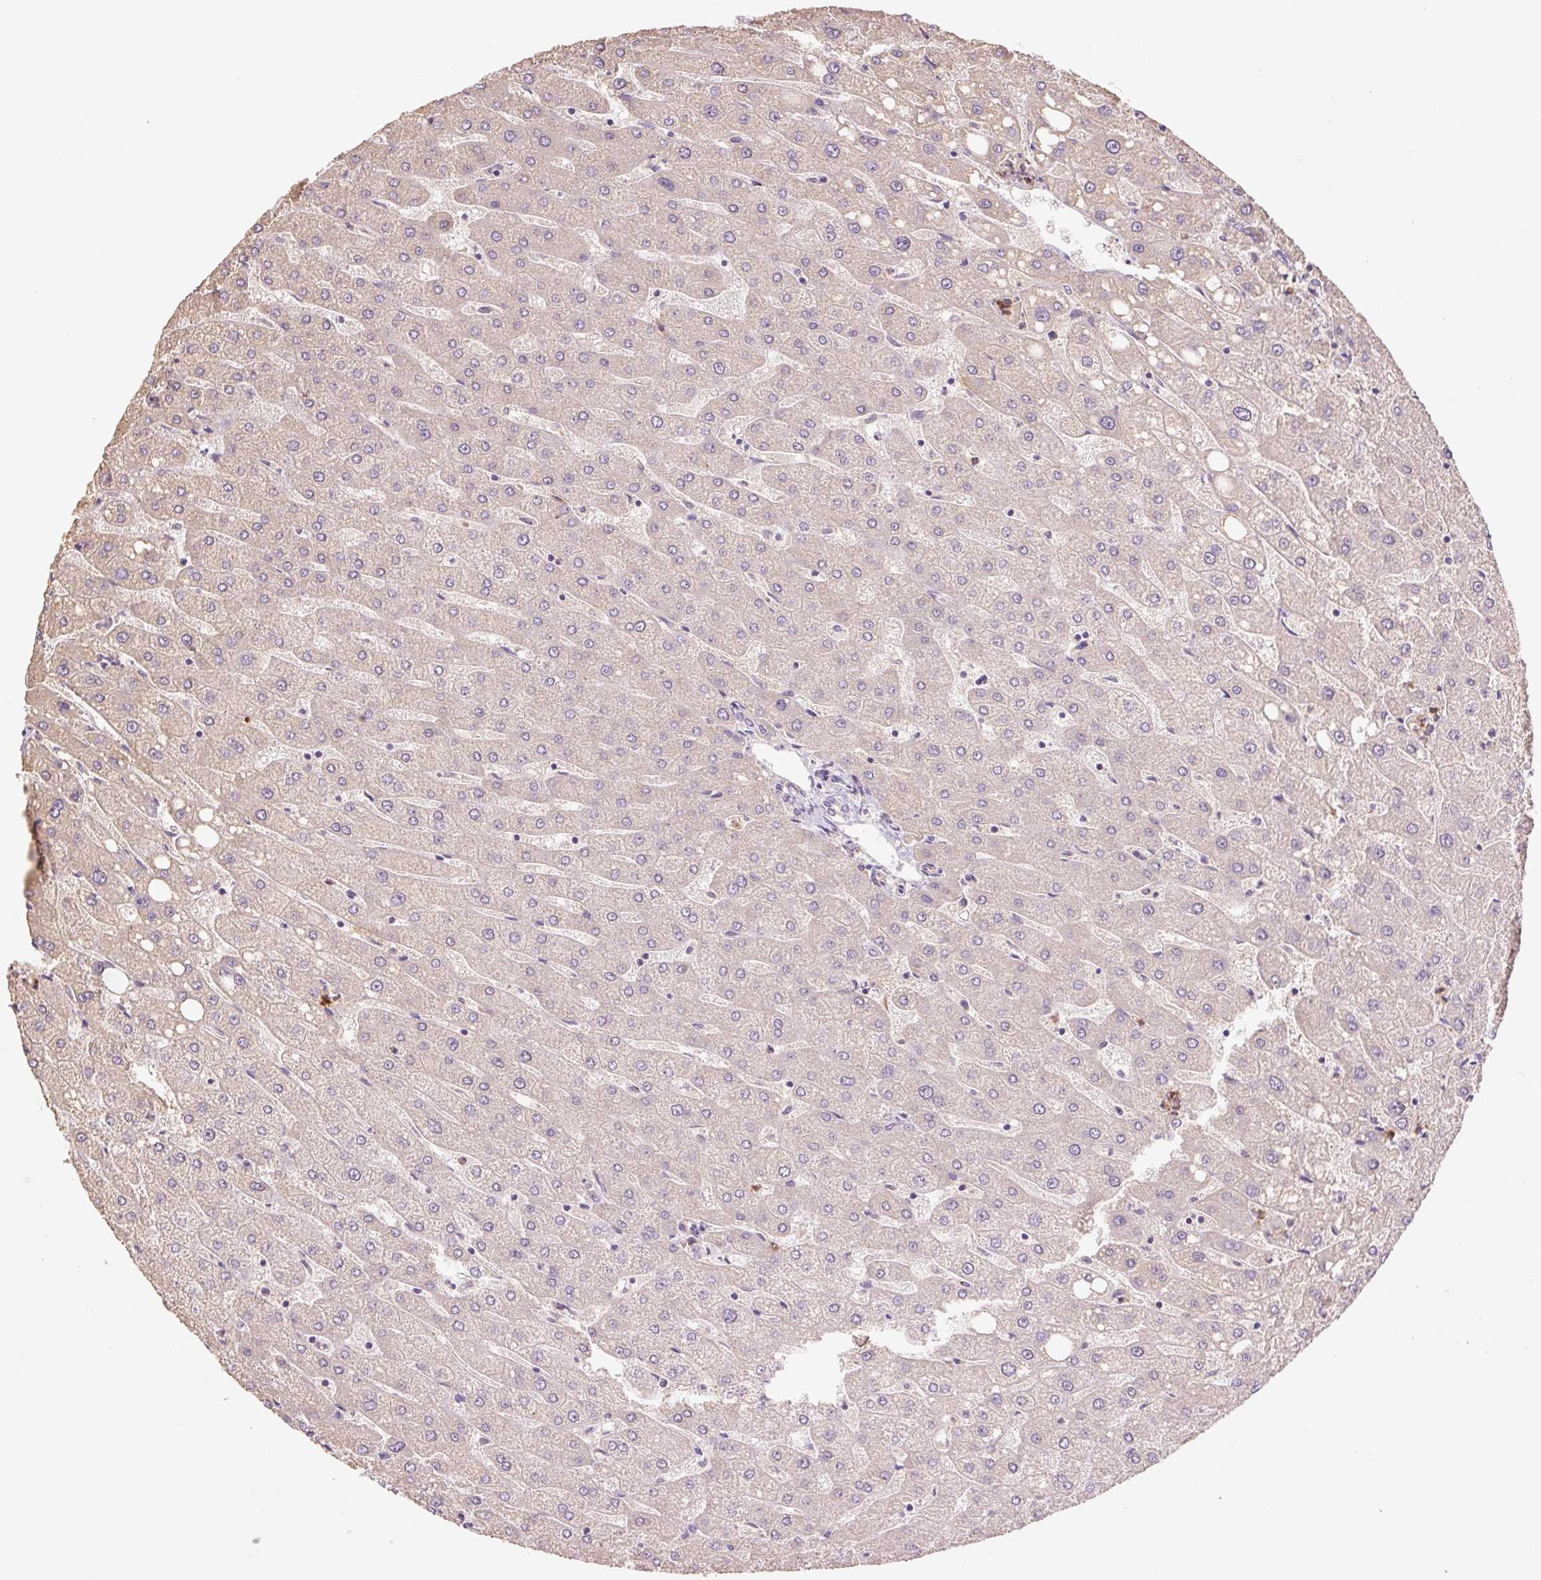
{"staining": {"intensity": "negative", "quantity": "none", "location": "none"}, "tissue": "liver", "cell_type": "Cholangiocytes", "image_type": "normal", "snomed": [{"axis": "morphology", "description": "Normal tissue, NOS"}, {"axis": "topography", "description": "Liver"}], "caption": "This is a micrograph of IHC staining of normal liver, which shows no positivity in cholangiocytes.", "gene": "SLC1A4", "patient": {"sex": "male", "age": 67}}